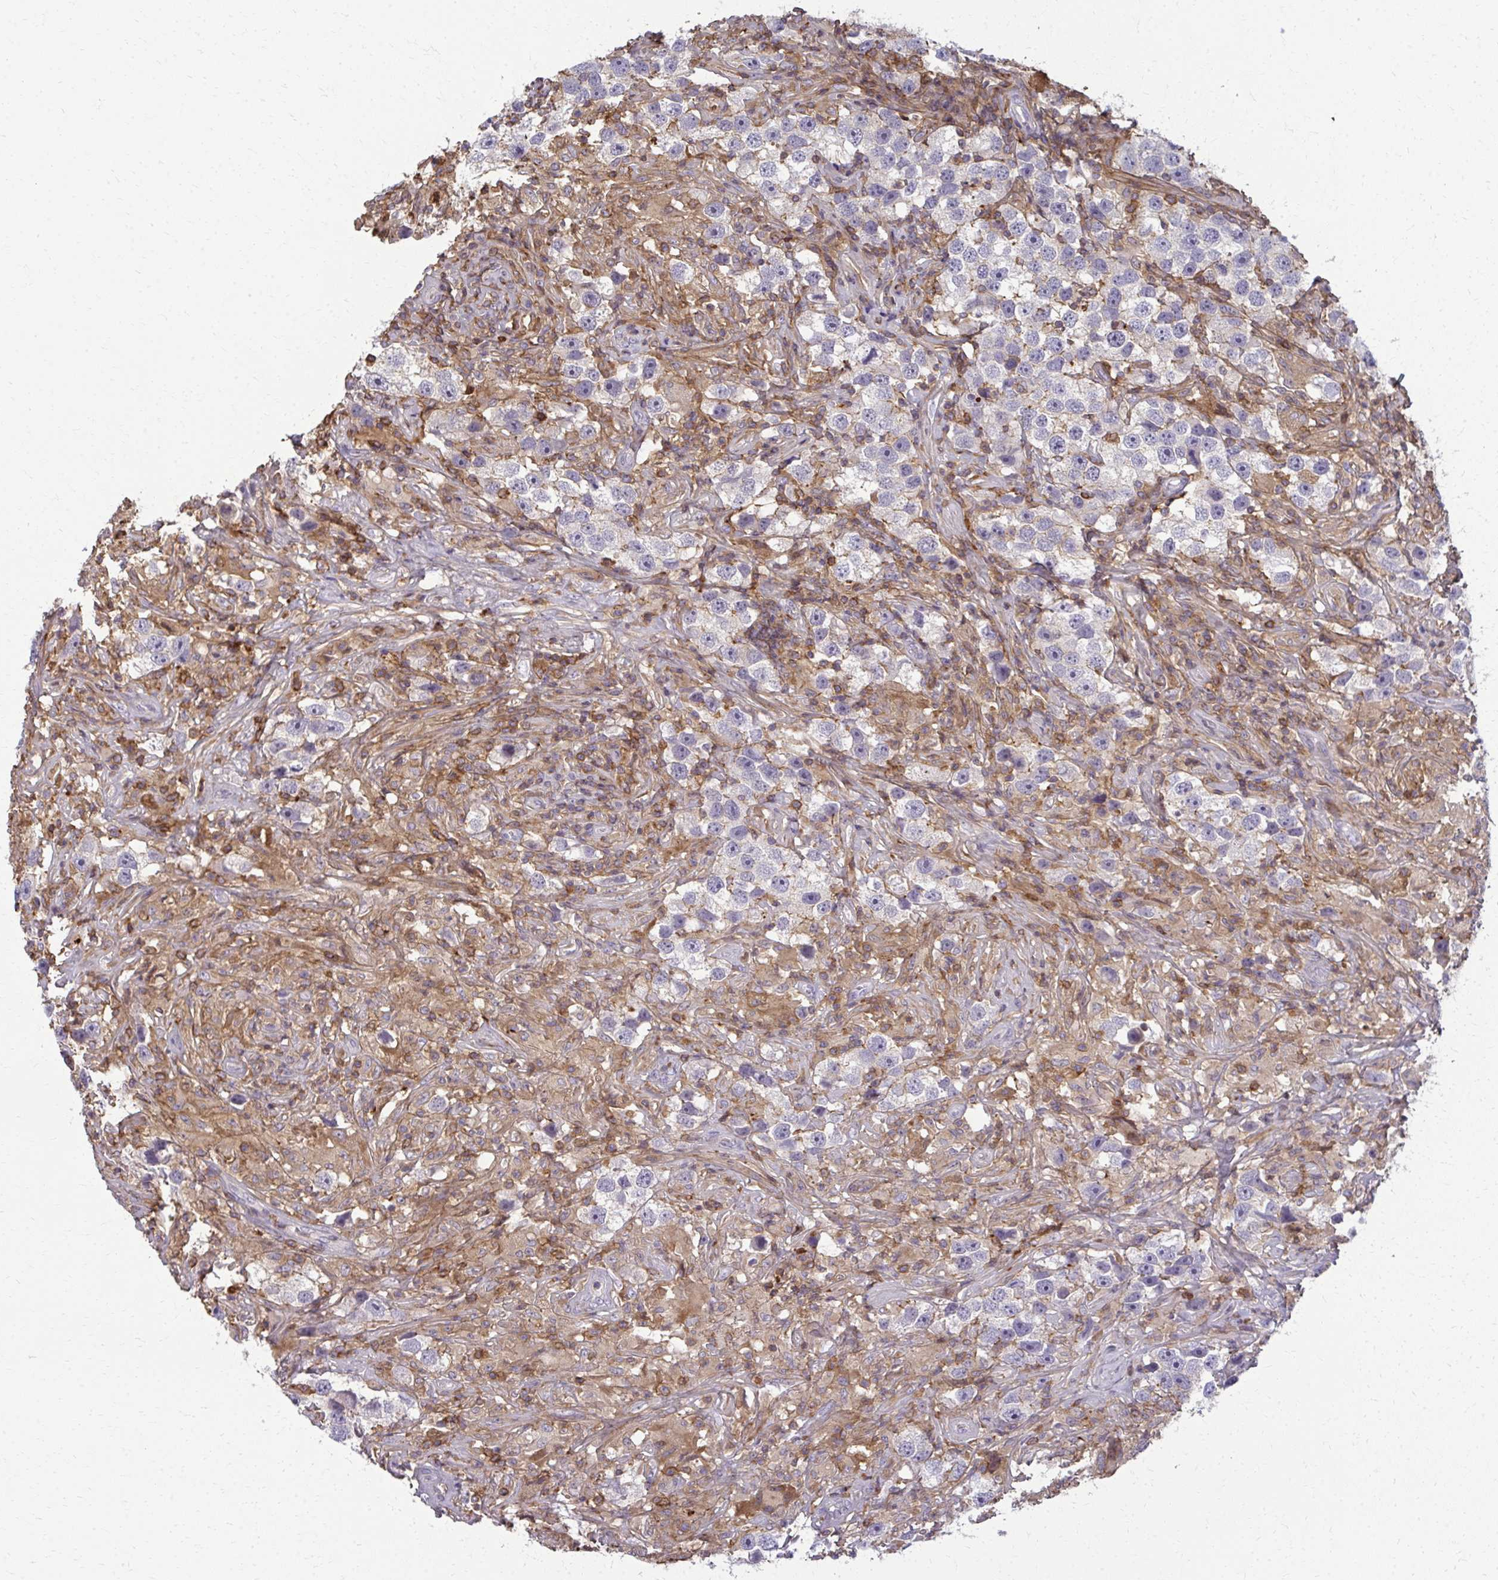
{"staining": {"intensity": "negative", "quantity": "none", "location": "none"}, "tissue": "testis cancer", "cell_type": "Tumor cells", "image_type": "cancer", "snomed": [{"axis": "morphology", "description": "Seminoma, NOS"}, {"axis": "topography", "description": "Testis"}], "caption": "Human seminoma (testis) stained for a protein using immunohistochemistry (IHC) exhibits no expression in tumor cells.", "gene": "AP5M1", "patient": {"sex": "male", "age": 49}}